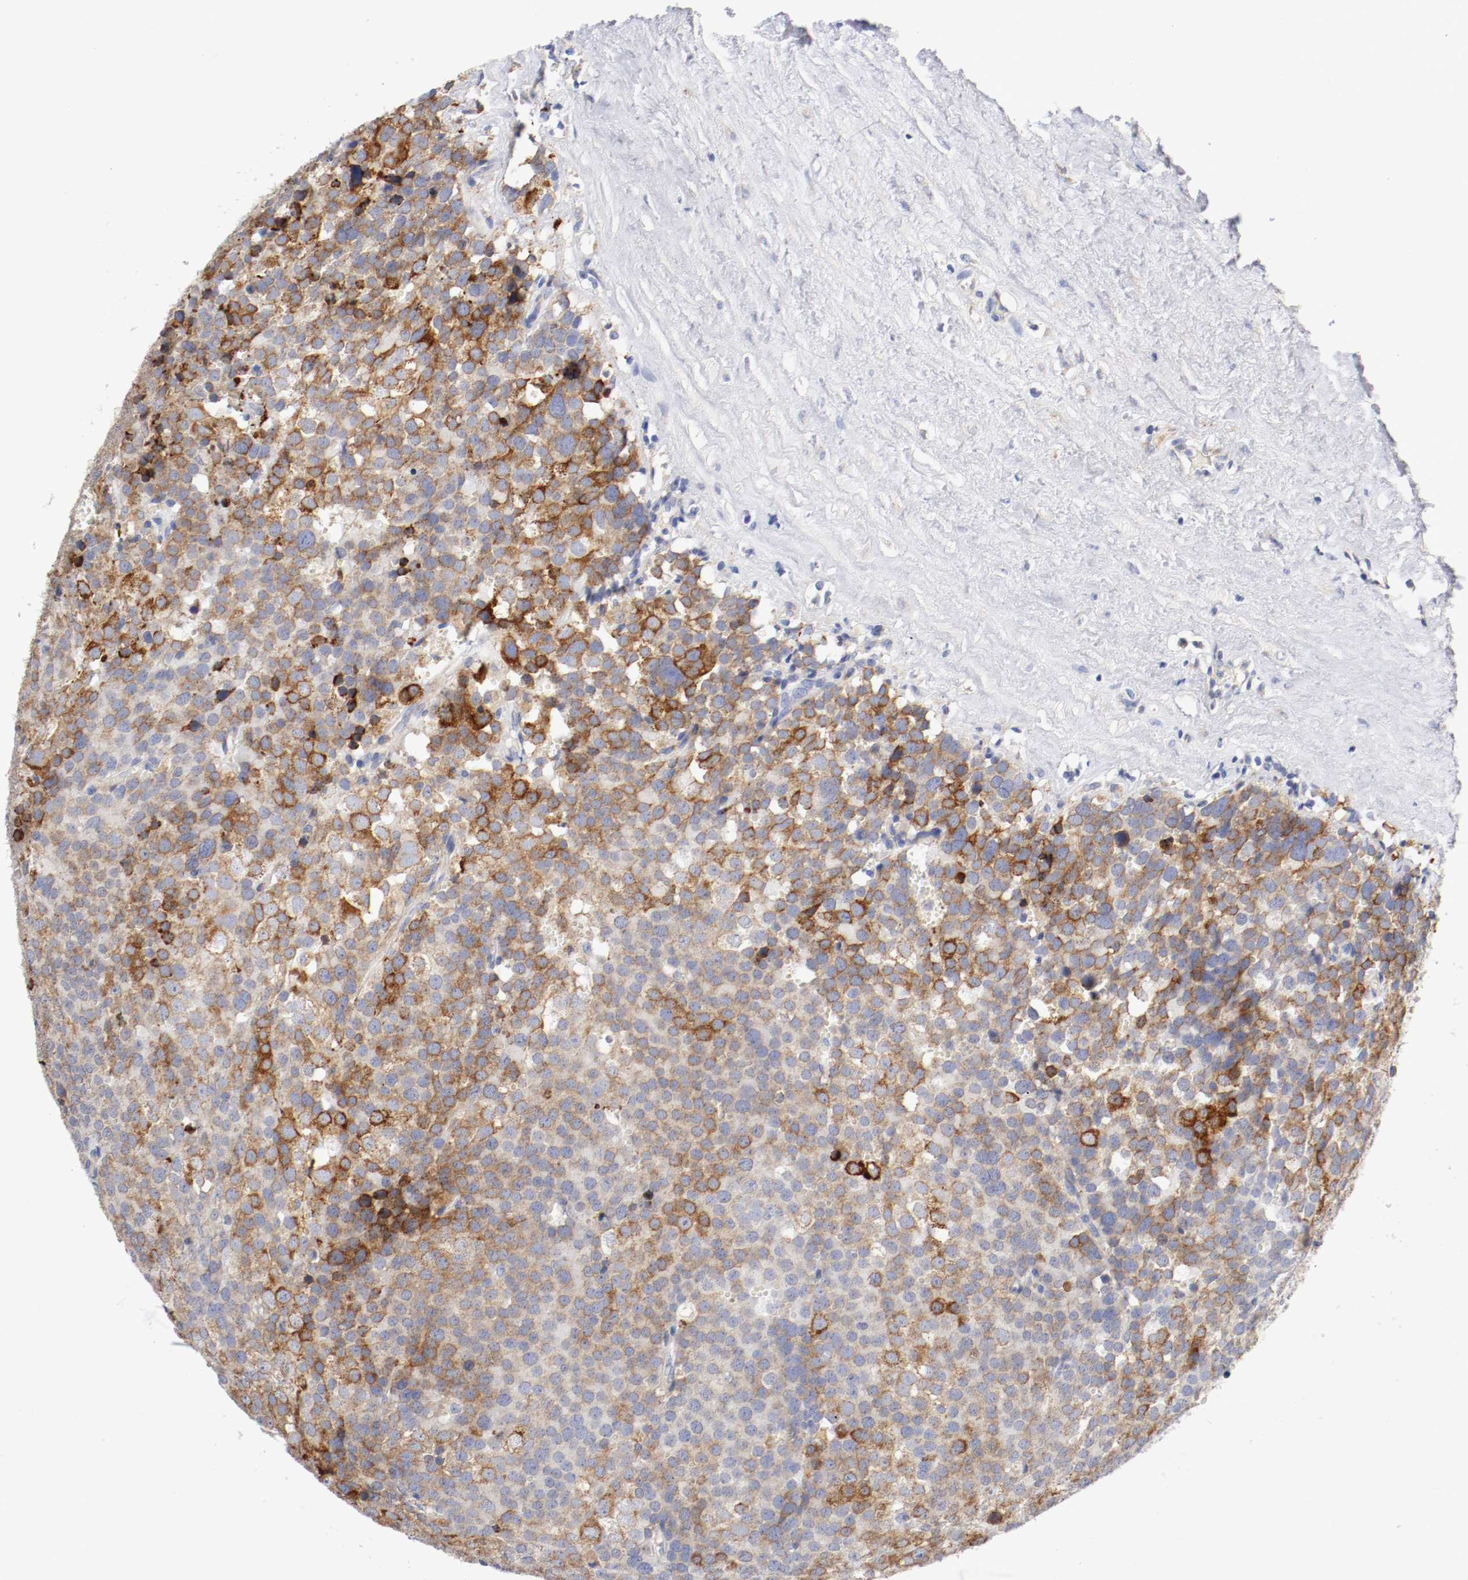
{"staining": {"intensity": "strong", "quantity": "25%-75%", "location": "cytoplasmic/membranous"}, "tissue": "testis cancer", "cell_type": "Tumor cells", "image_type": "cancer", "snomed": [{"axis": "morphology", "description": "Seminoma, NOS"}, {"axis": "topography", "description": "Testis"}], "caption": "IHC (DAB) staining of testis seminoma shows strong cytoplasmic/membranous protein positivity in about 25%-75% of tumor cells. The staining was performed using DAB to visualize the protein expression in brown, while the nuclei were stained in blue with hematoxylin (Magnification: 20x).", "gene": "TRAF2", "patient": {"sex": "male", "age": 71}}